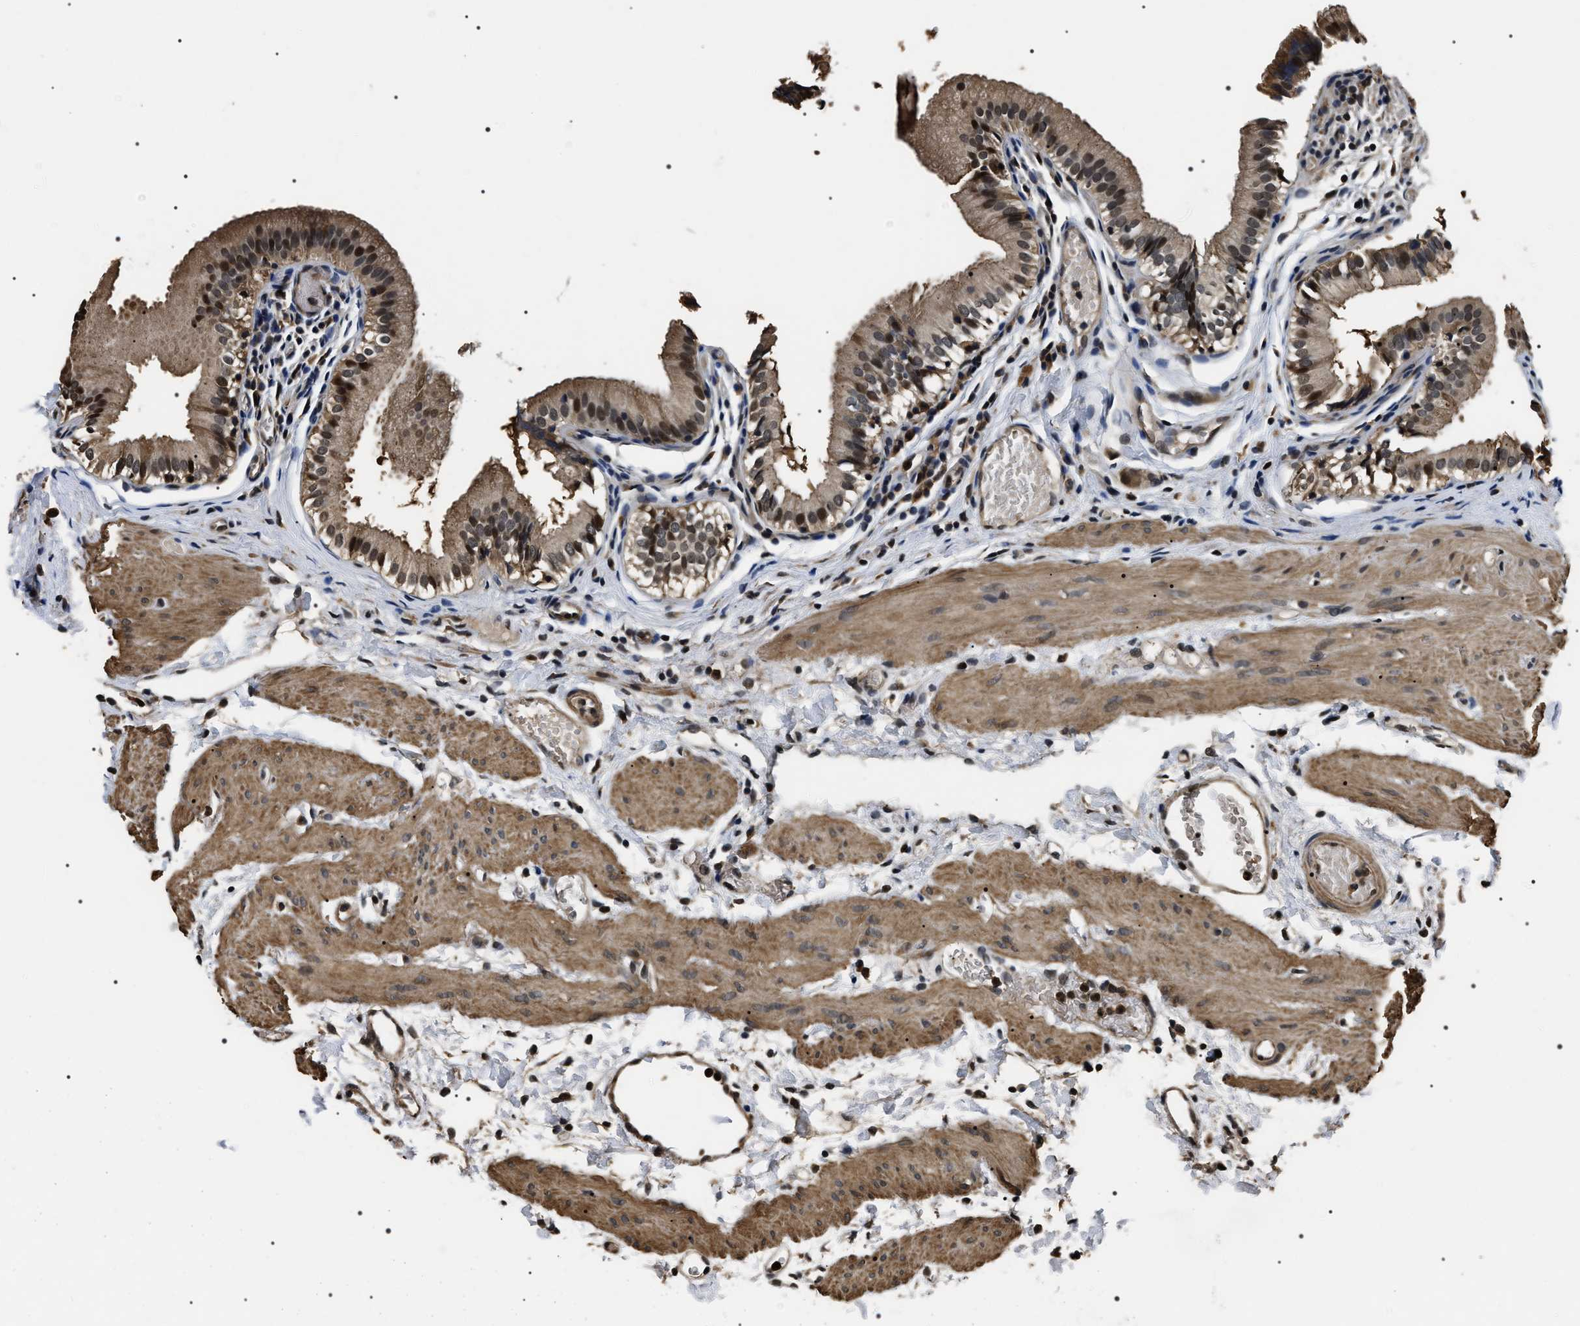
{"staining": {"intensity": "moderate", "quantity": "<25%", "location": "cytoplasmic/membranous,nuclear"}, "tissue": "gallbladder", "cell_type": "Glandular cells", "image_type": "normal", "snomed": [{"axis": "morphology", "description": "Normal tissue, NOS"}, {"axis": "topography", "description": "Gallbladder"}], "caption": "Approximately <25% of glandular cells in normal gallbladder demonstrate moderate cytoplasmic/membranous,nuclear protein expression as visualized by brown immunohistochemical staining.", "gene": "ARHGAP22", "patient": {"sex": "female", "age": 26}}